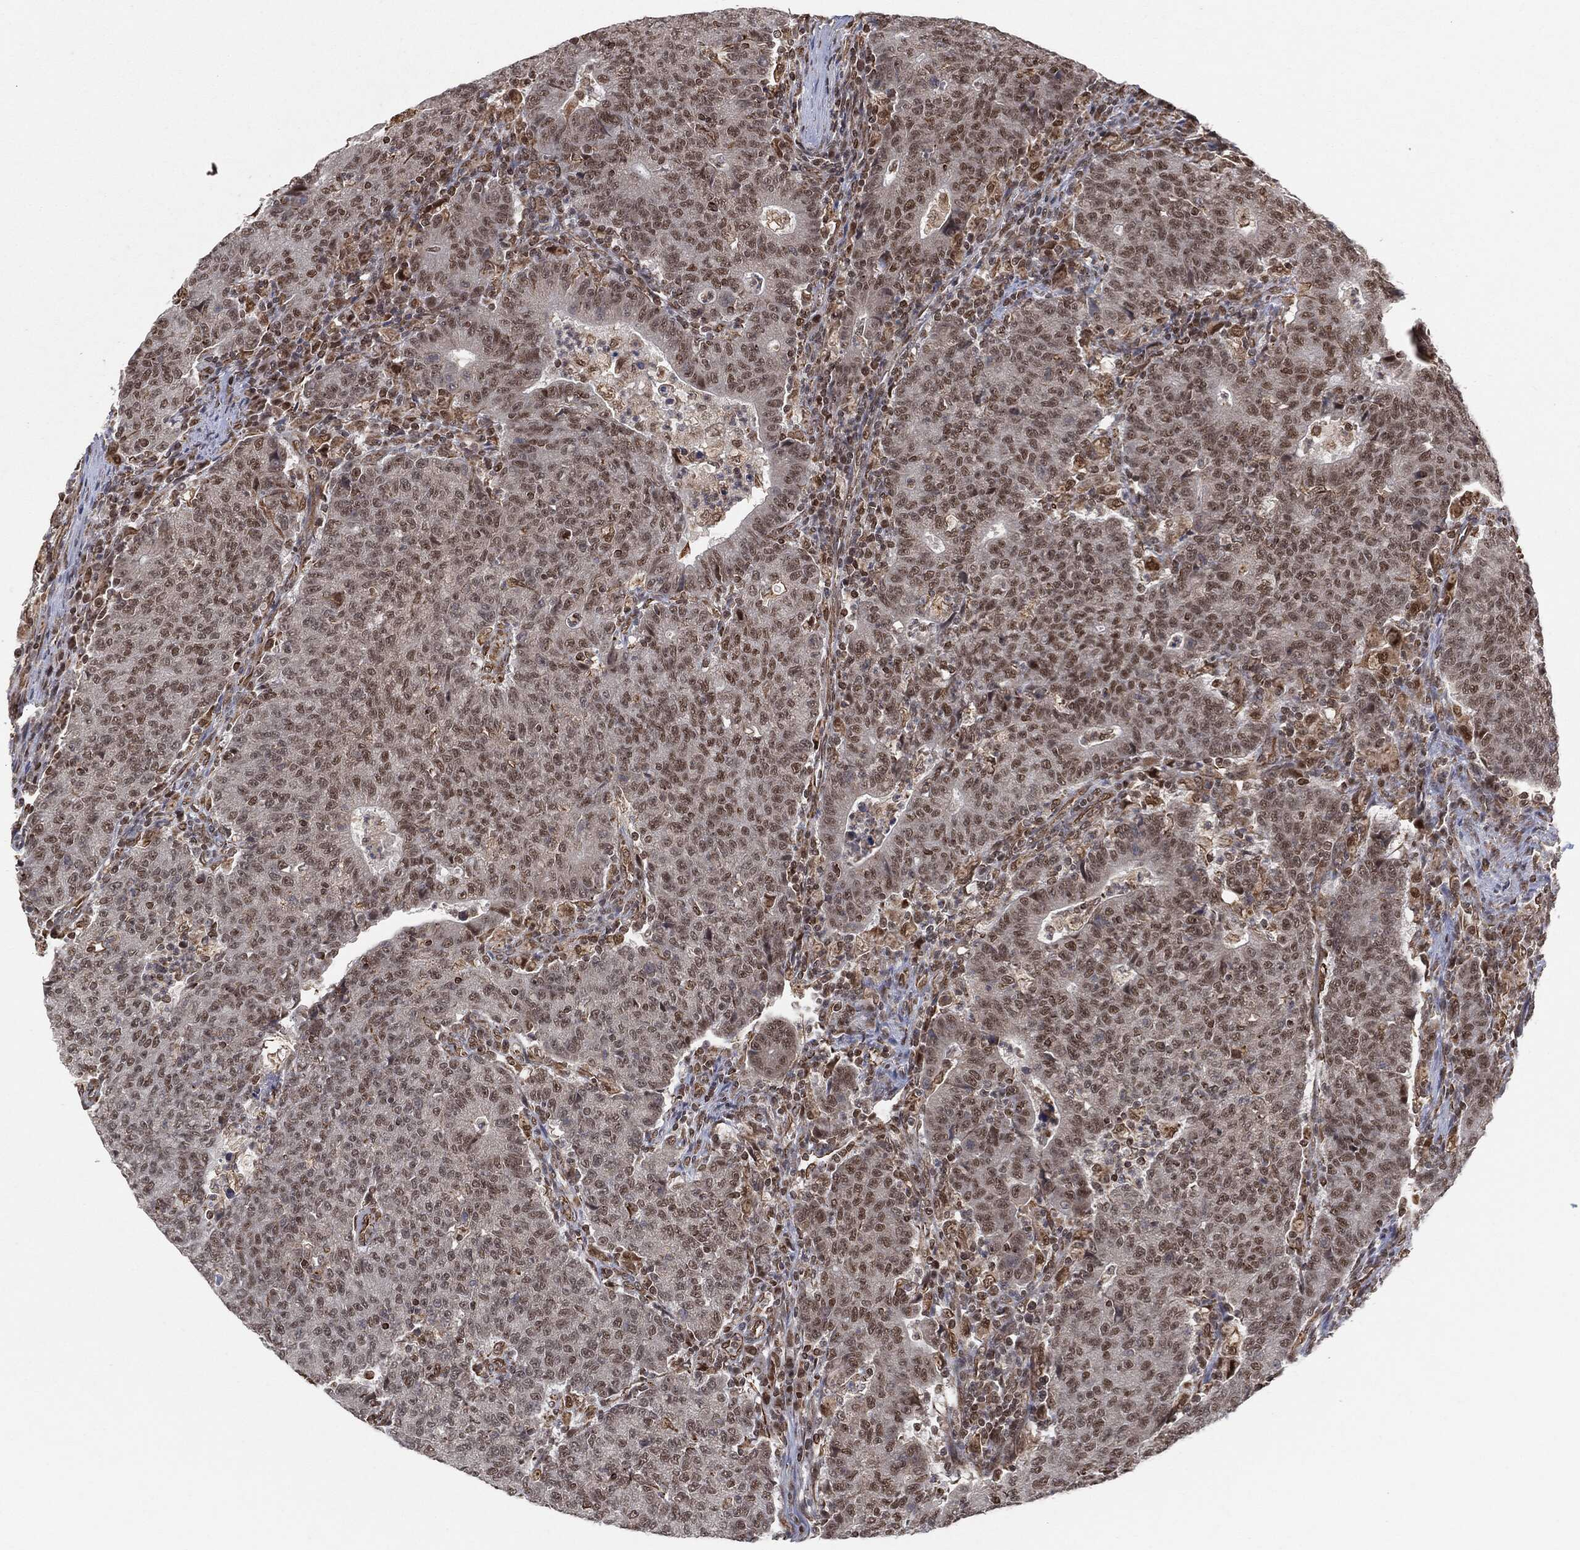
{"staining": {"intensity": "moderate", "quantity": "<25%", "location": "nuclear"}, "tissue": "colorectal cancer", "cell_type": "Tumor cells", "image_type": "cancer", "snomed": [{"axis": "morphology", "description": "Adenocarcinoma, NOS"}, {"axis": "topography", "description": "Colon"}], "caption": "Approximately <25% of tumor cells in colorectal adenocarcinoma display moderate nuclear protein expression as visualized by brown immunohistochemical staining.", "gene": "TP53RK", "patient": {"sex": "female", "age": 75}}